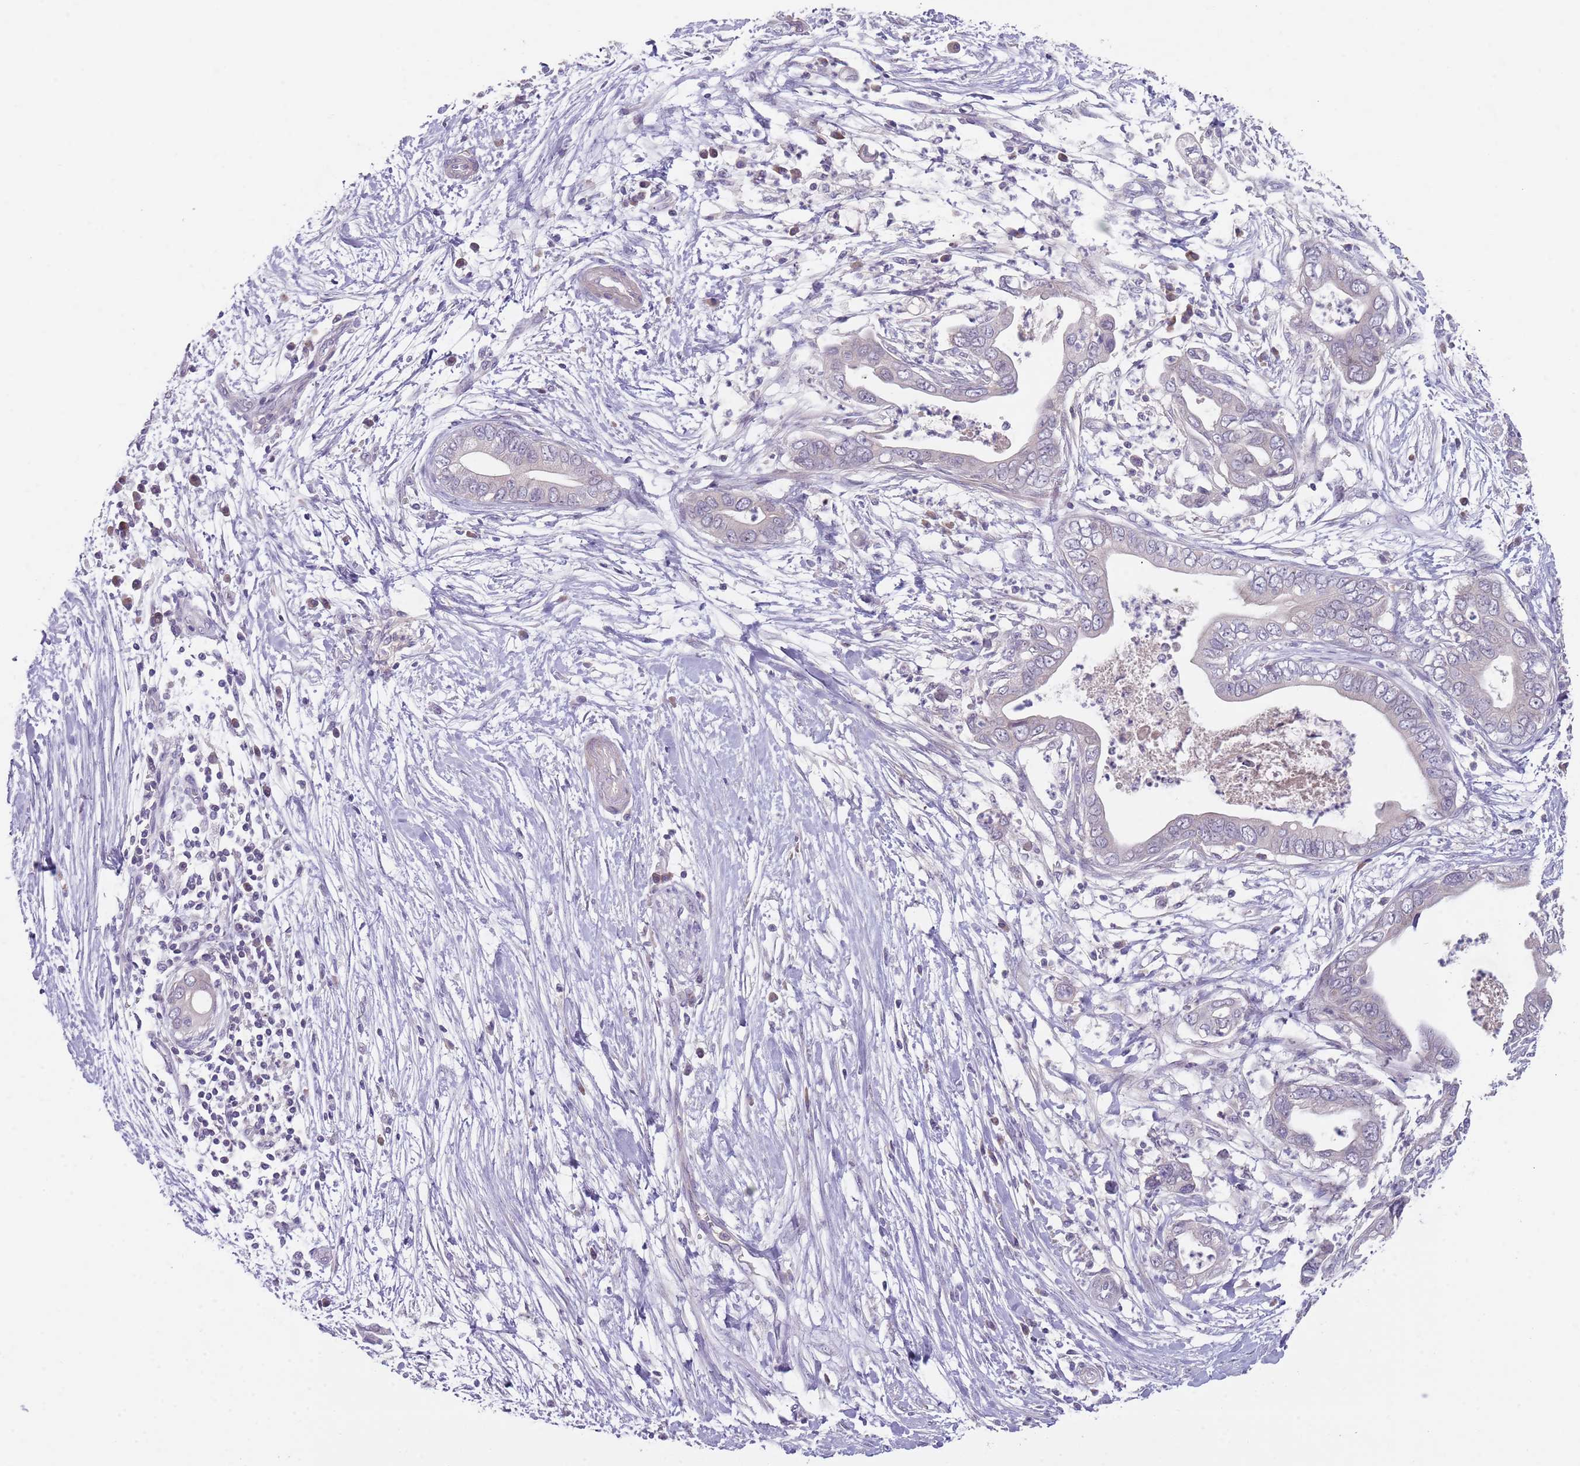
{"staining": {"intensity": "negative", "quantity": "none", "location": "none"}, "tissue": "pancreatic cancer", "cell_type": "Tumor cells", "image_type": "cancer", "snomed": [{"axis": "morphology", "description": "Adenocarcinoma, NOS"}, {"axis": "topography", "description": "Pancreas"}], "caption": "An IHC micrograph of pancreatic cancer (adenocarcinoma) is shown. There is no staining in tumor cells of pancreatic cancer (adenocarcinoma).", "gene": "PRAC1", "patient": {"sex": "male", "age": 75}}